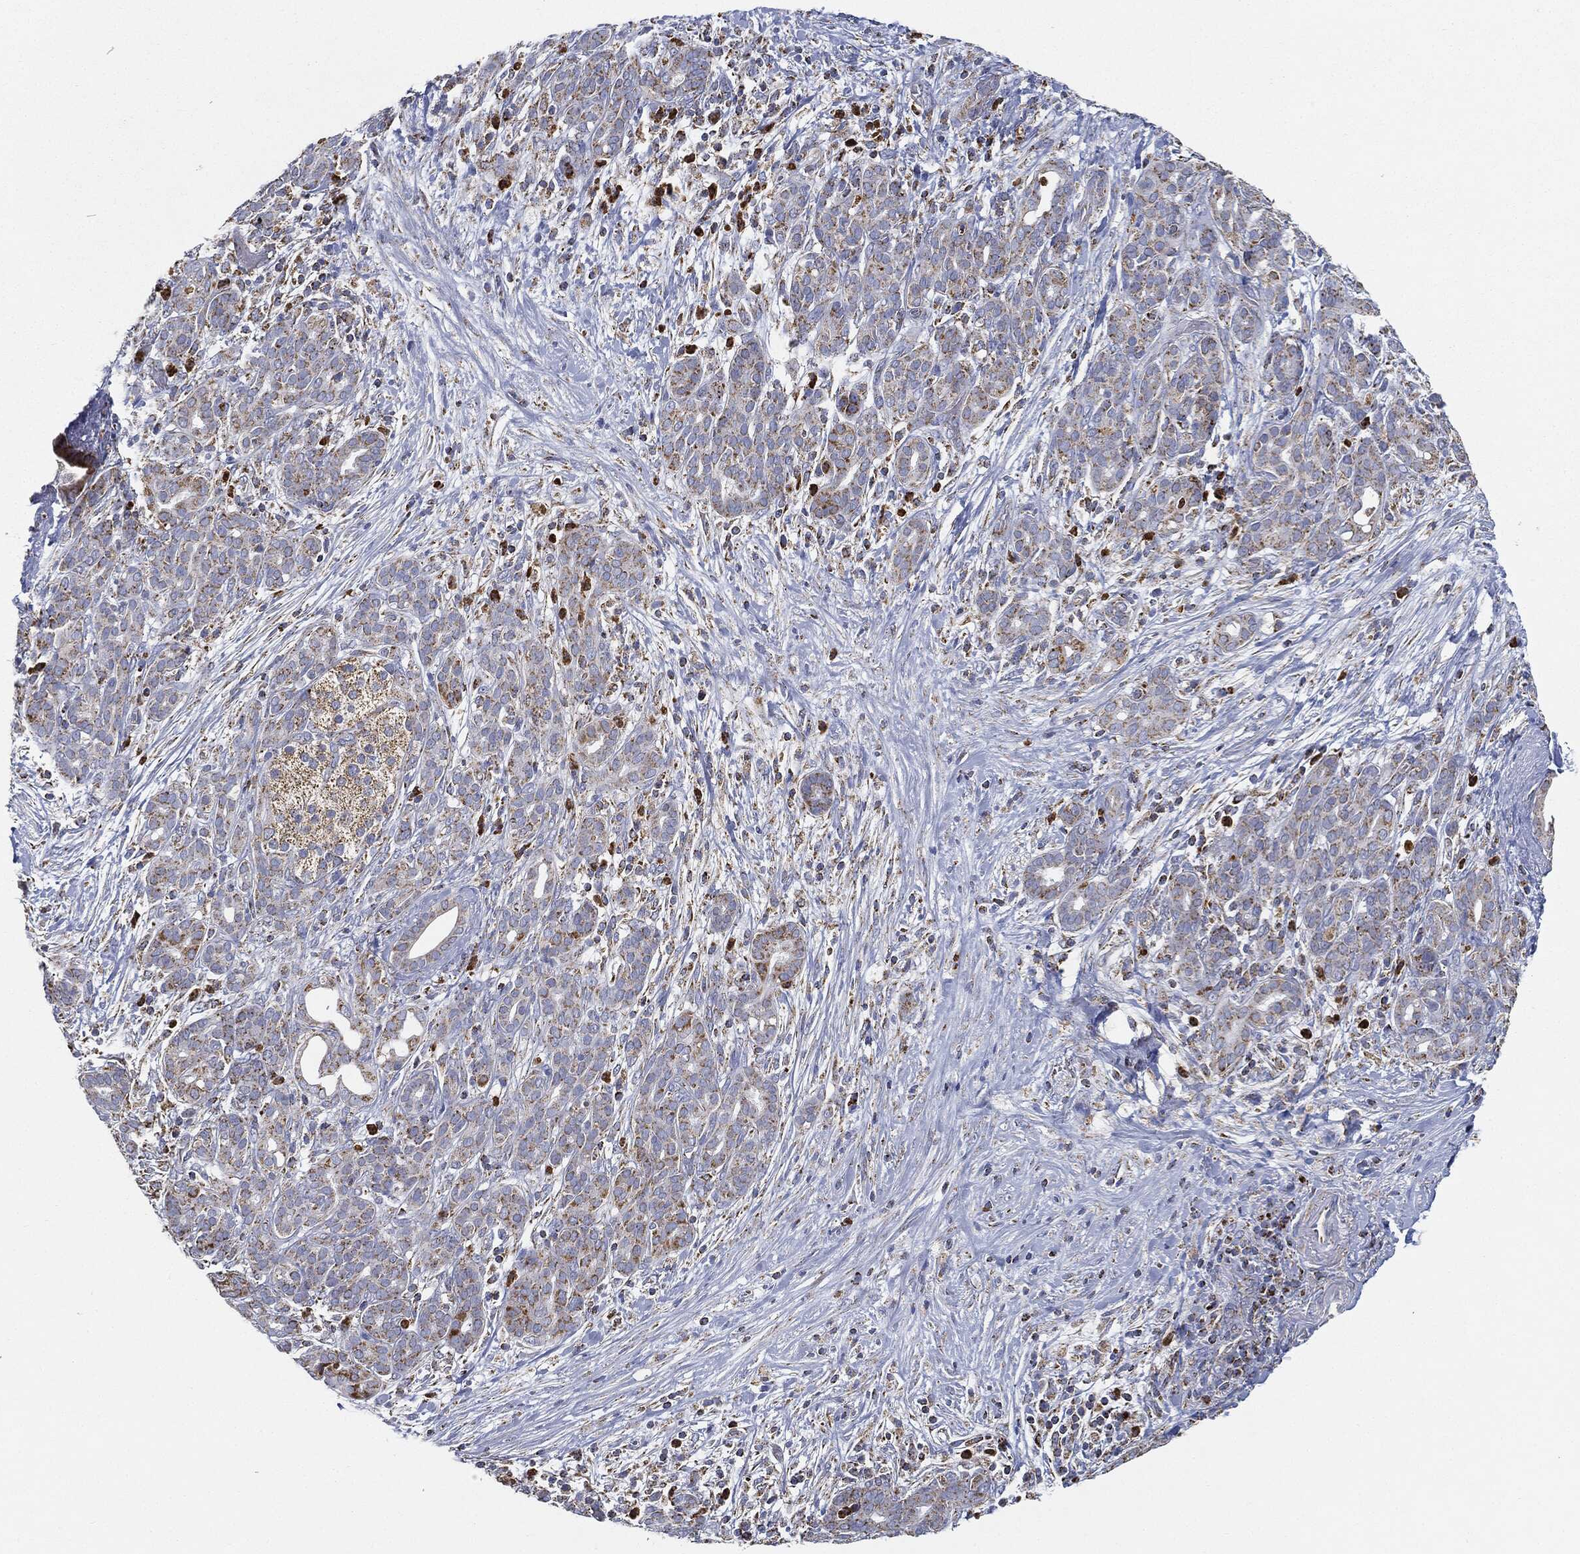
{"staining": {"intensity": "strong", "quantity": "25%-75%", "location": "cytoplasmic/membranous"}, "tissue": "pancreatic cancer", "cell_type": "Tumor cells", "image_type": "cancer", "snomed": [{"axis": "morphology", "description": "Adenocarcinoma, NOS"}, {"axis": "topography", "description": "Pancreas"}], "caption": "Immunohistochemical staining of pancreatic cancer shows high levels of strong cytoplasmic/membranous expression in approximately 25%-75% of tumor cells. Using DAB (3,3'-diaminobenzidine) (brown) and hematoxylin (blue) stains, captured at high magnification using brightfield microscopy.", "gene": "CAPN15", "patient": {"sex": "male", "age": 44}}